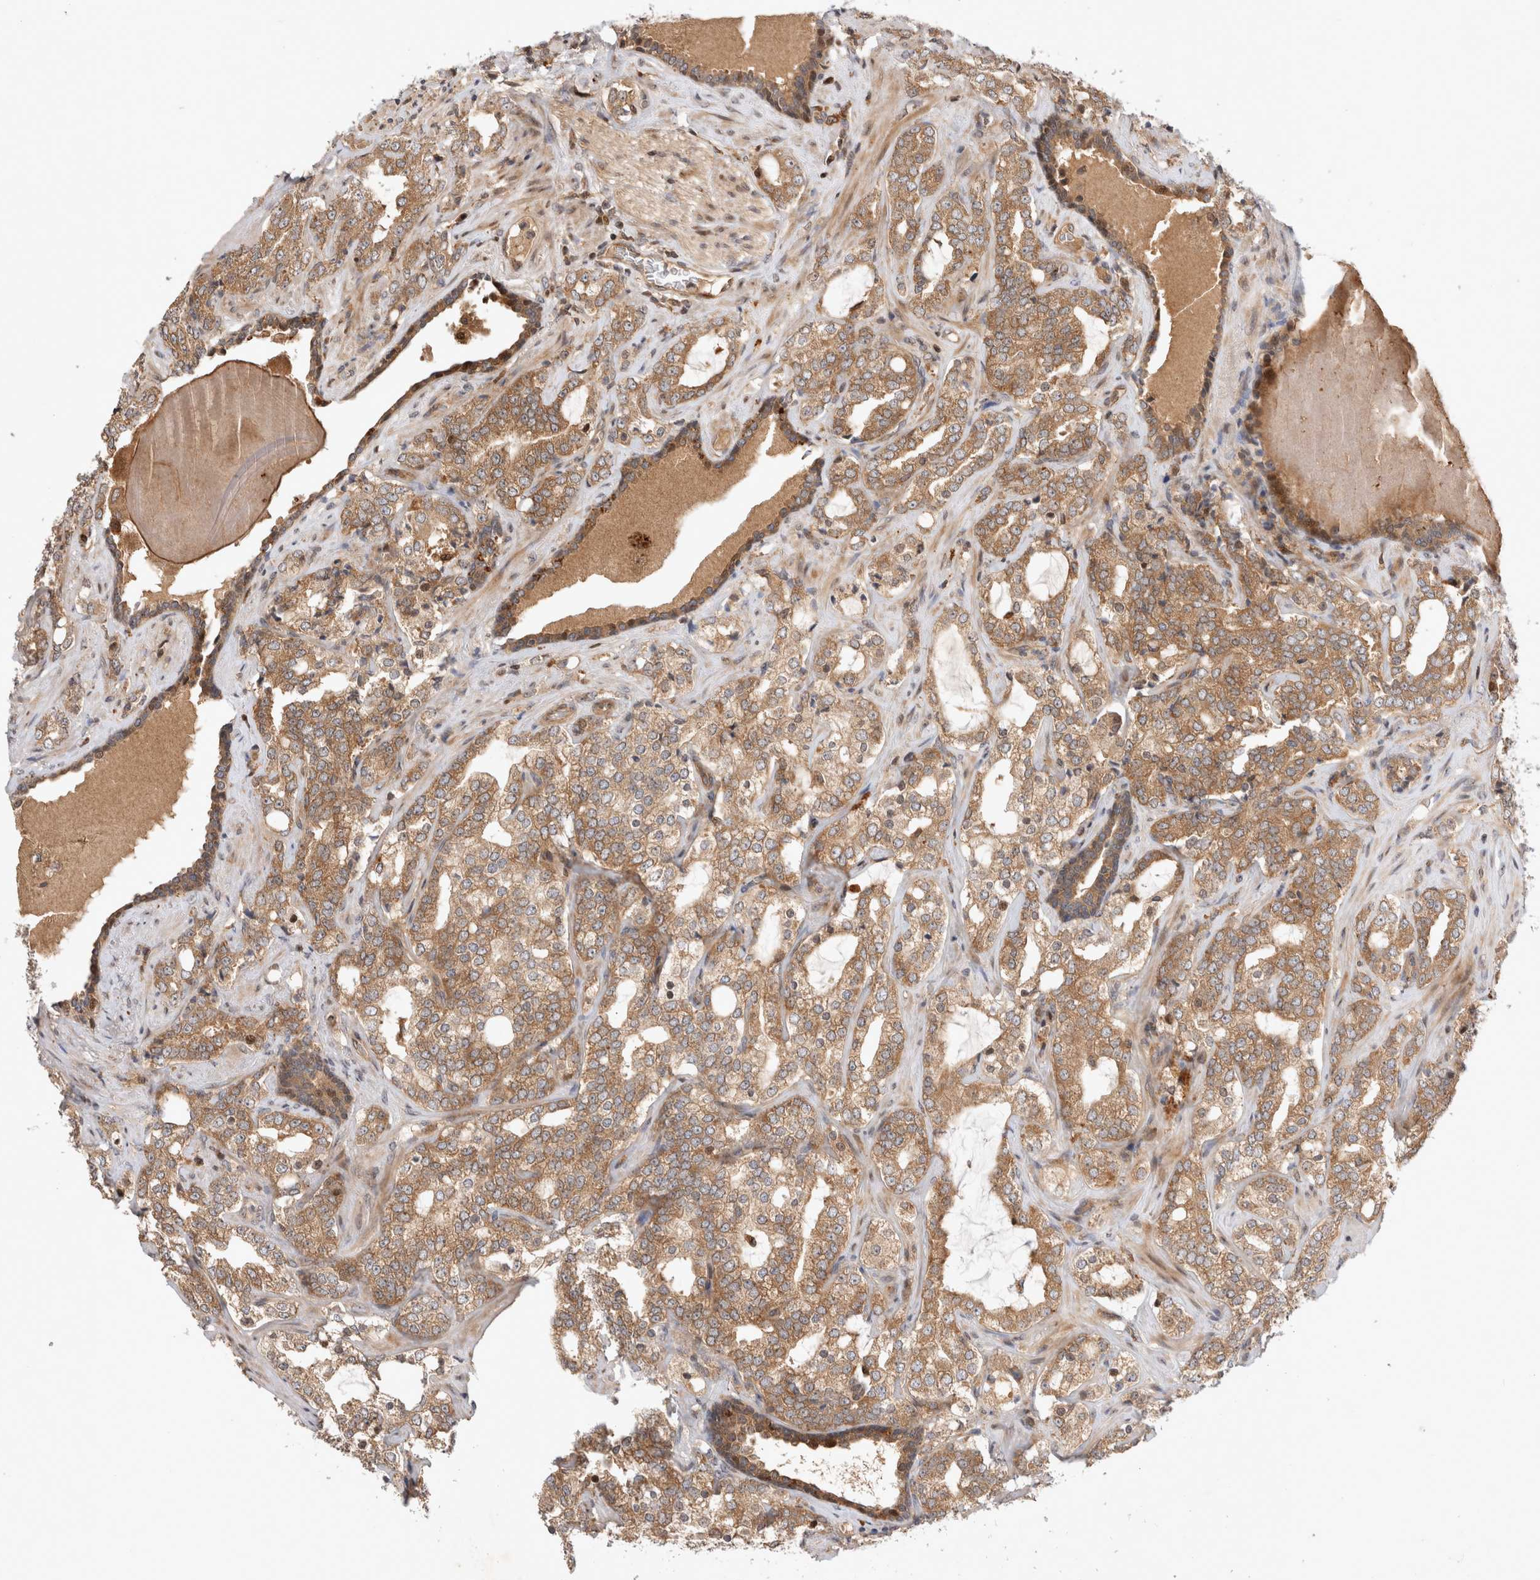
{"staining": {"intensity": "moderate", "quantity": ">75%", "location": "cytoplasmic/membranous"}, "tissue": "prostate cancer", "cell_type": "Tumor cells", "image_type": "cancer", "snomed": [{"axis": "morphology", "description": "Adenocarcinoma, High grade"}, {"axis": "topography", "description": "Prostate"}], "caption": "DAB immunohistochemical staining of adenocarcinoma (high-grade) (prostate) shows moderate cytoplasmic/membranous protein positivity in about >75% of tumor cells.", "gene": "HTT", "patient": {"sex": "male", "age": 64}}